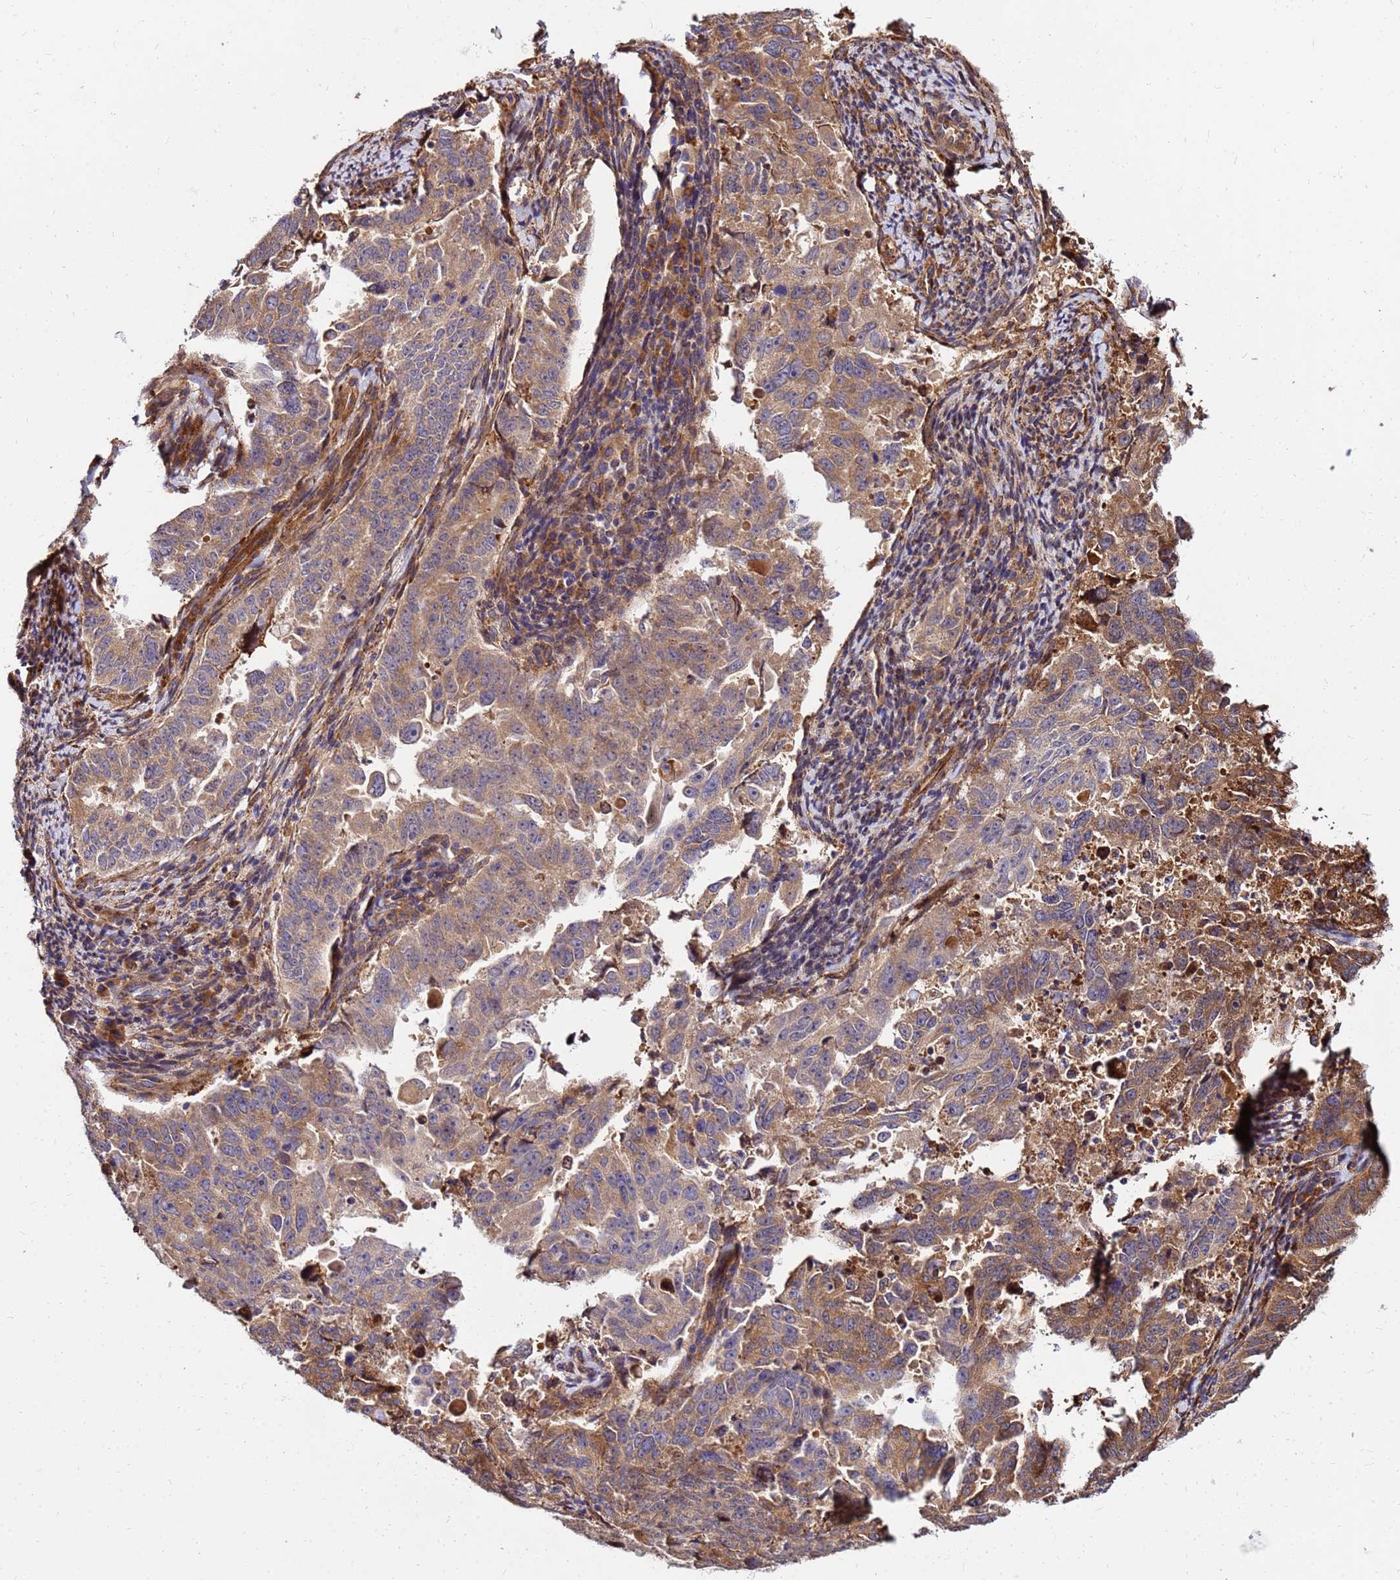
{"staining": {"intensity": "strong", "quantity": ">75%", "location": "cytoplasmic/membranous"}, "tissue": "endometrial cancer", "cell_type": "Tumor cells", "image_type": "cancer", "snomed": [{"axis": "morphology", "description": "Adenocarcinoma, NOS"}, {"axis": "topography", "description": "Endometrium"}], "caption": "A brown stain labels strong cytoplasmic/membranous expression of a protein in endometrial cancer tumor cells.", "gene": "WWC2", "patient": {"sex": "female", "age": 65}}